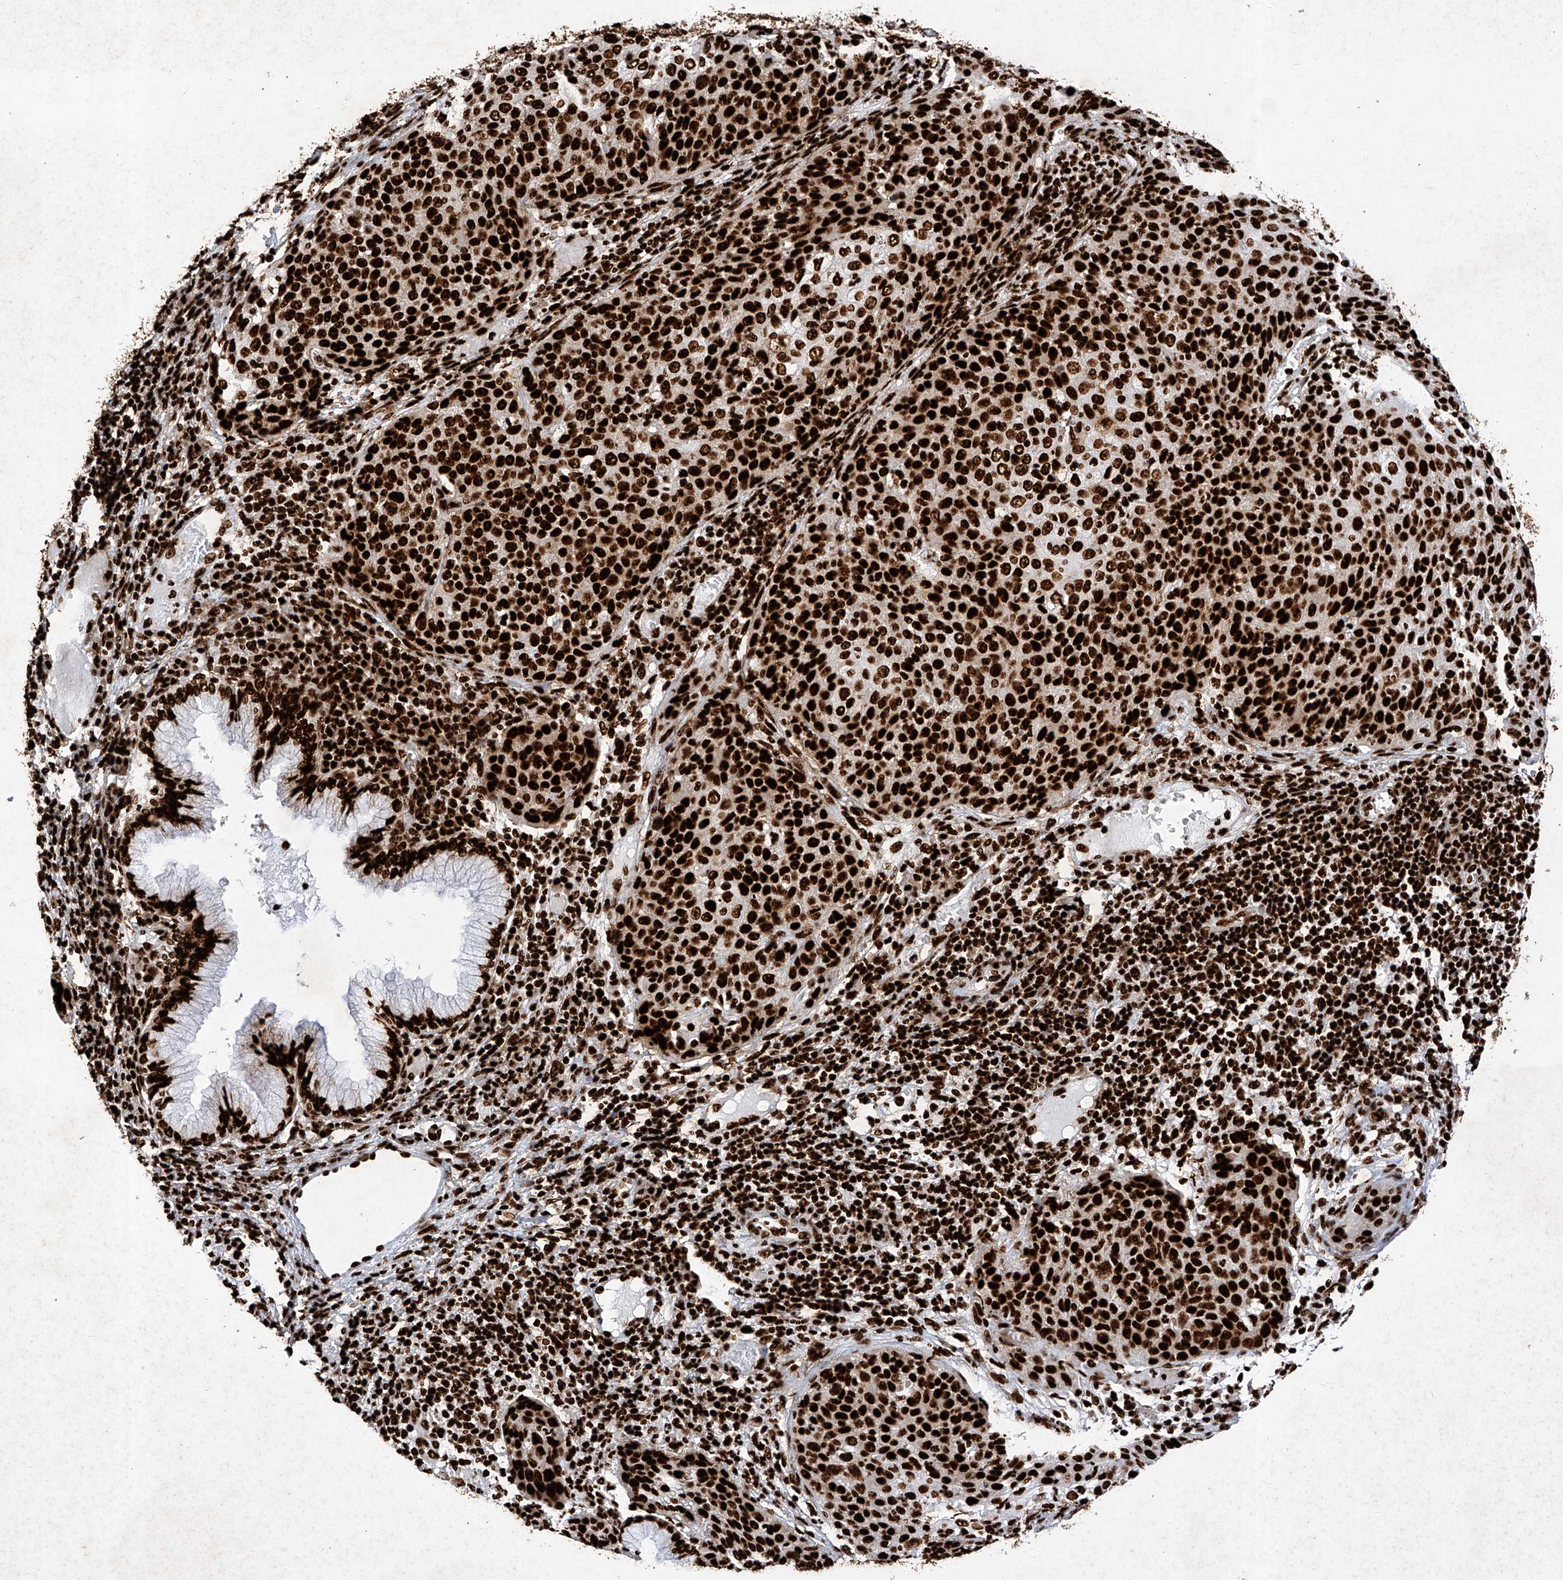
{"staining": {"intensity": "strong", "quantity": ">75%", "location": "nuclear"}, "tissue": "cervical cancer", "cell_type": "Tumor cells", "image_type": "cancer", "snomed": [{"axis": "morphology", "description": "Squamous cell carcinoma, NOS"}, {"axis": "topography", "description": "Cervix"}], "caption": "A brown stain labels strong nuclear positivity of a protein in cervical cancer tumor cells. The protein is stained brown, and the nuclei are stained in blue (DAB (3,3'-diaminobenzidine) IHC with brightfield microscopy, high magnification).", "gene": "SRSF6", "patient": {"sex": "female", "age": 38}}